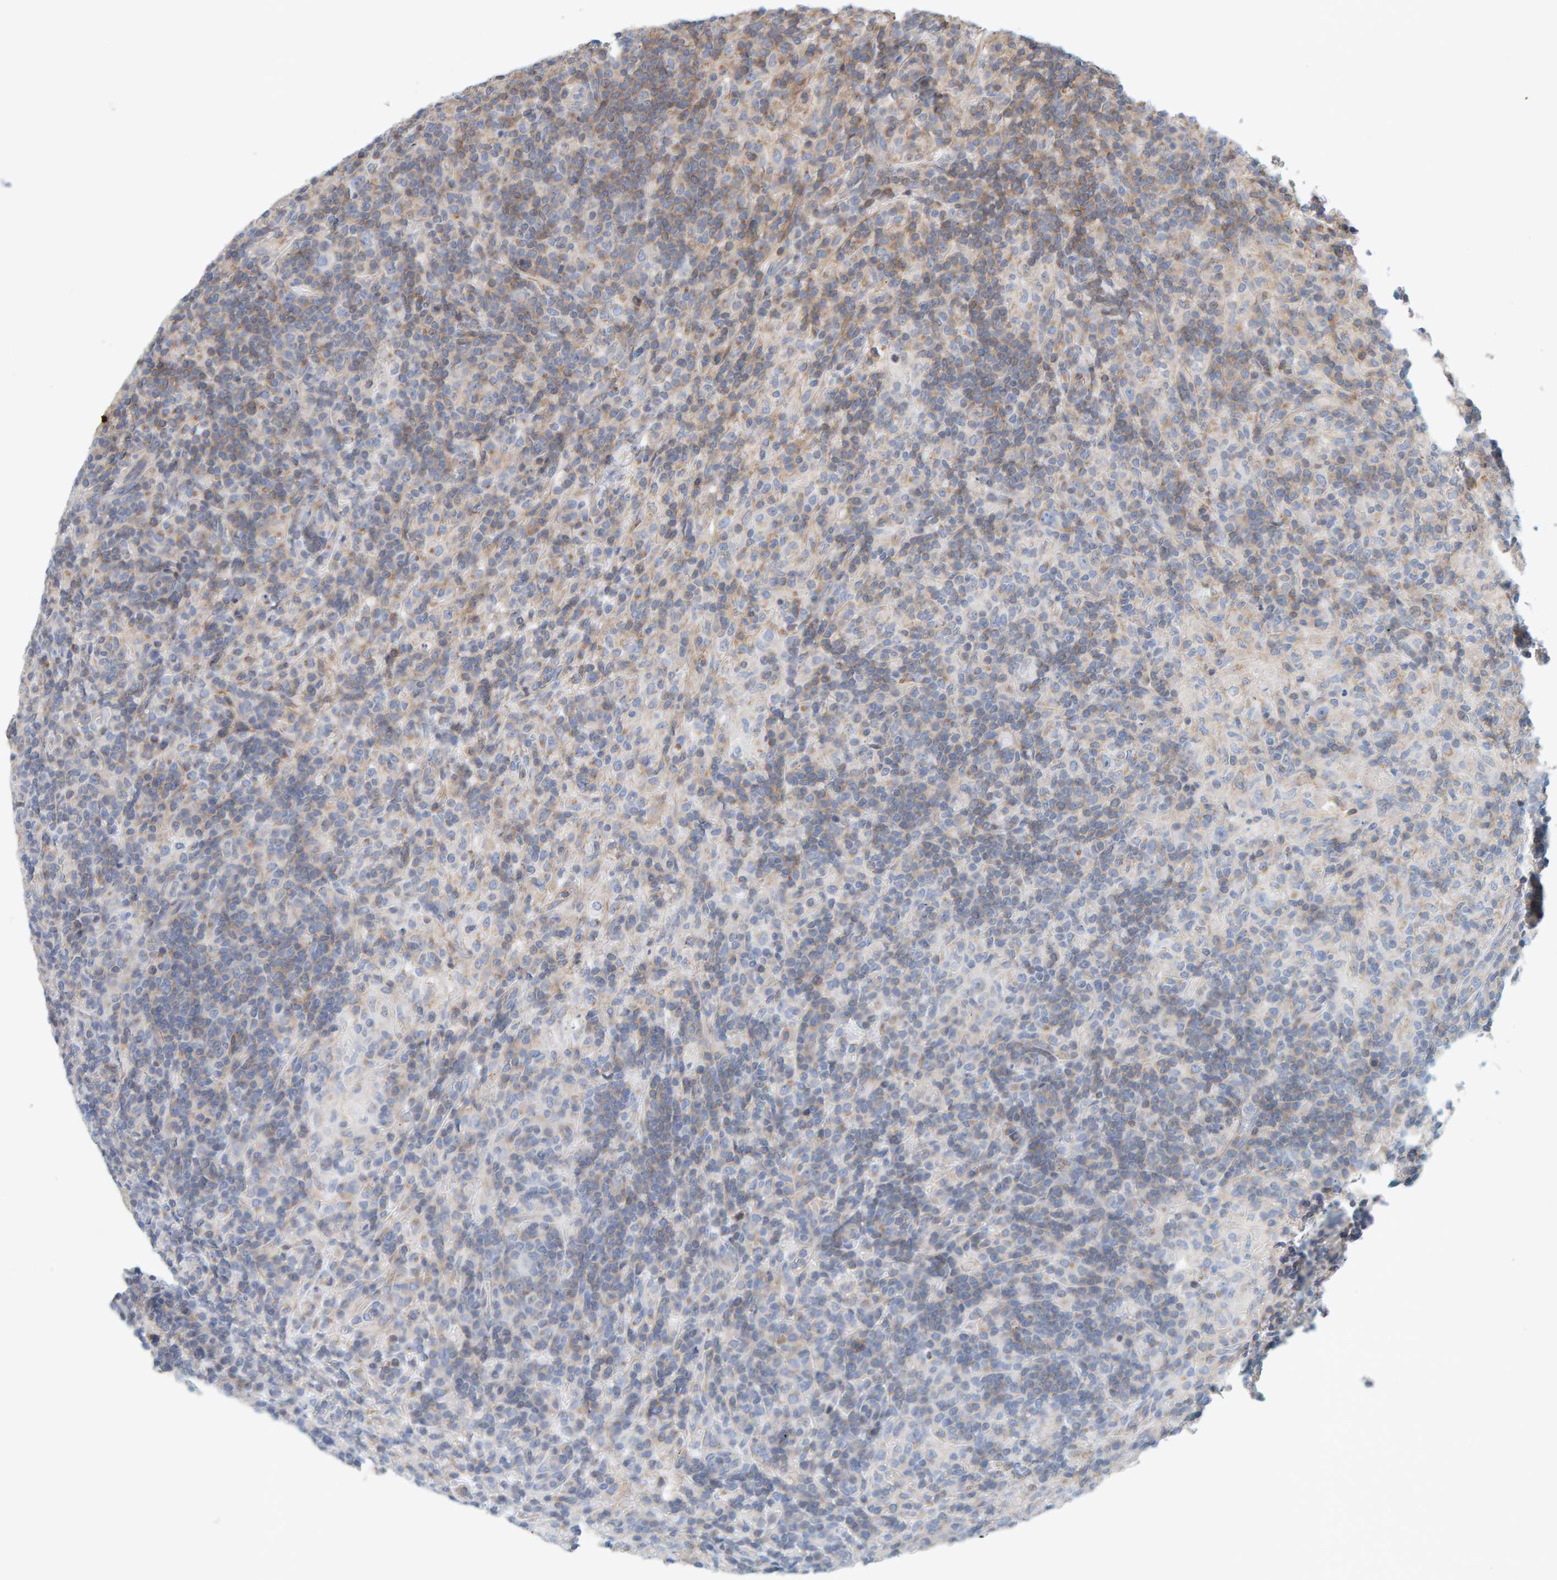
{"staining": {"intensity": "negative", "quantity": "none", "location": "none"}, "tissue": "lymphoma", "cell_type": "Tumor cells", "image_type": "cancer", "snomed": [{"axis": "morphology", "description": "Hodgkin's disease, NOS"}, {"axis": "topography", "description": "Lymph node"}], "caption": "Photomicrograph shows no protein positivity in tumor cells of lymphoma tissue. (DAB (3,3'-diaminobenzidine) immunohistochemistry (IHC) with hematoxylin counter stain).", "gene": "RGP1", "patient": {"sex": "male", "age": 70}}